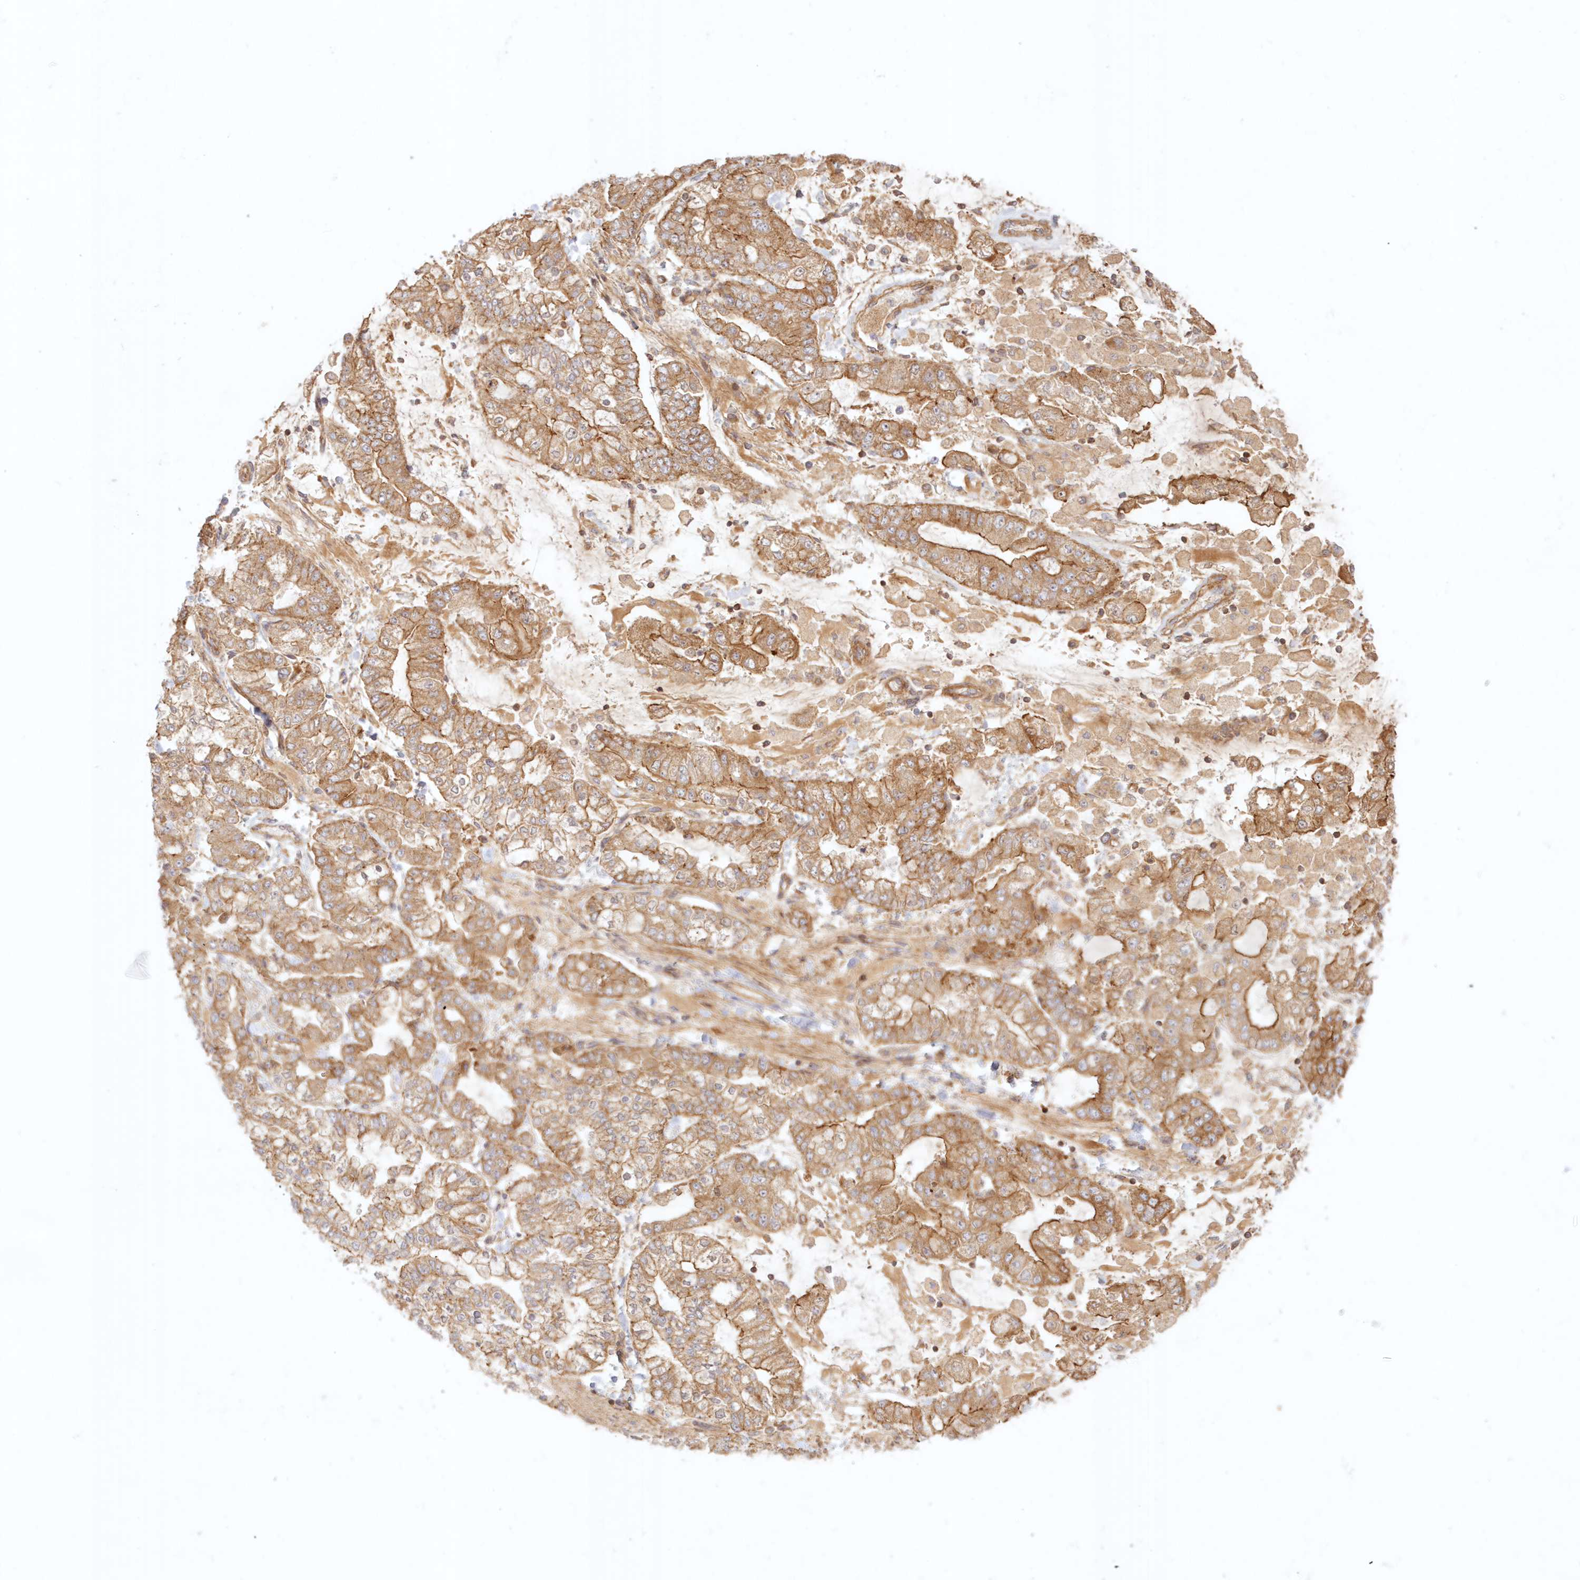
{"staining": {"intensity": "moderate", "quantity": ">75%", "location": "cytoplasmic/membranous"}, "tissue": "stomach cancer", "cell_type": "Tumor cells", "image_type": "cancer", "snomed": [{"axis": "morphology", "description": "Normal tissue, NOS"}, {"axis": "morphology", "description": "Adenocarcinoma, NOS"}, {"axis": "topography", "description": "Stomach, upper"}, {"axis": "topography", "description": "Stomach"}], "caption": "A brown stain highlights moderate cytoplasmic/membranous staining of a protein in adenocarcinoma (stomach) tumor cells.", "gene": "KIAA0232", "patient": {"sex": "male", "age": 76}}